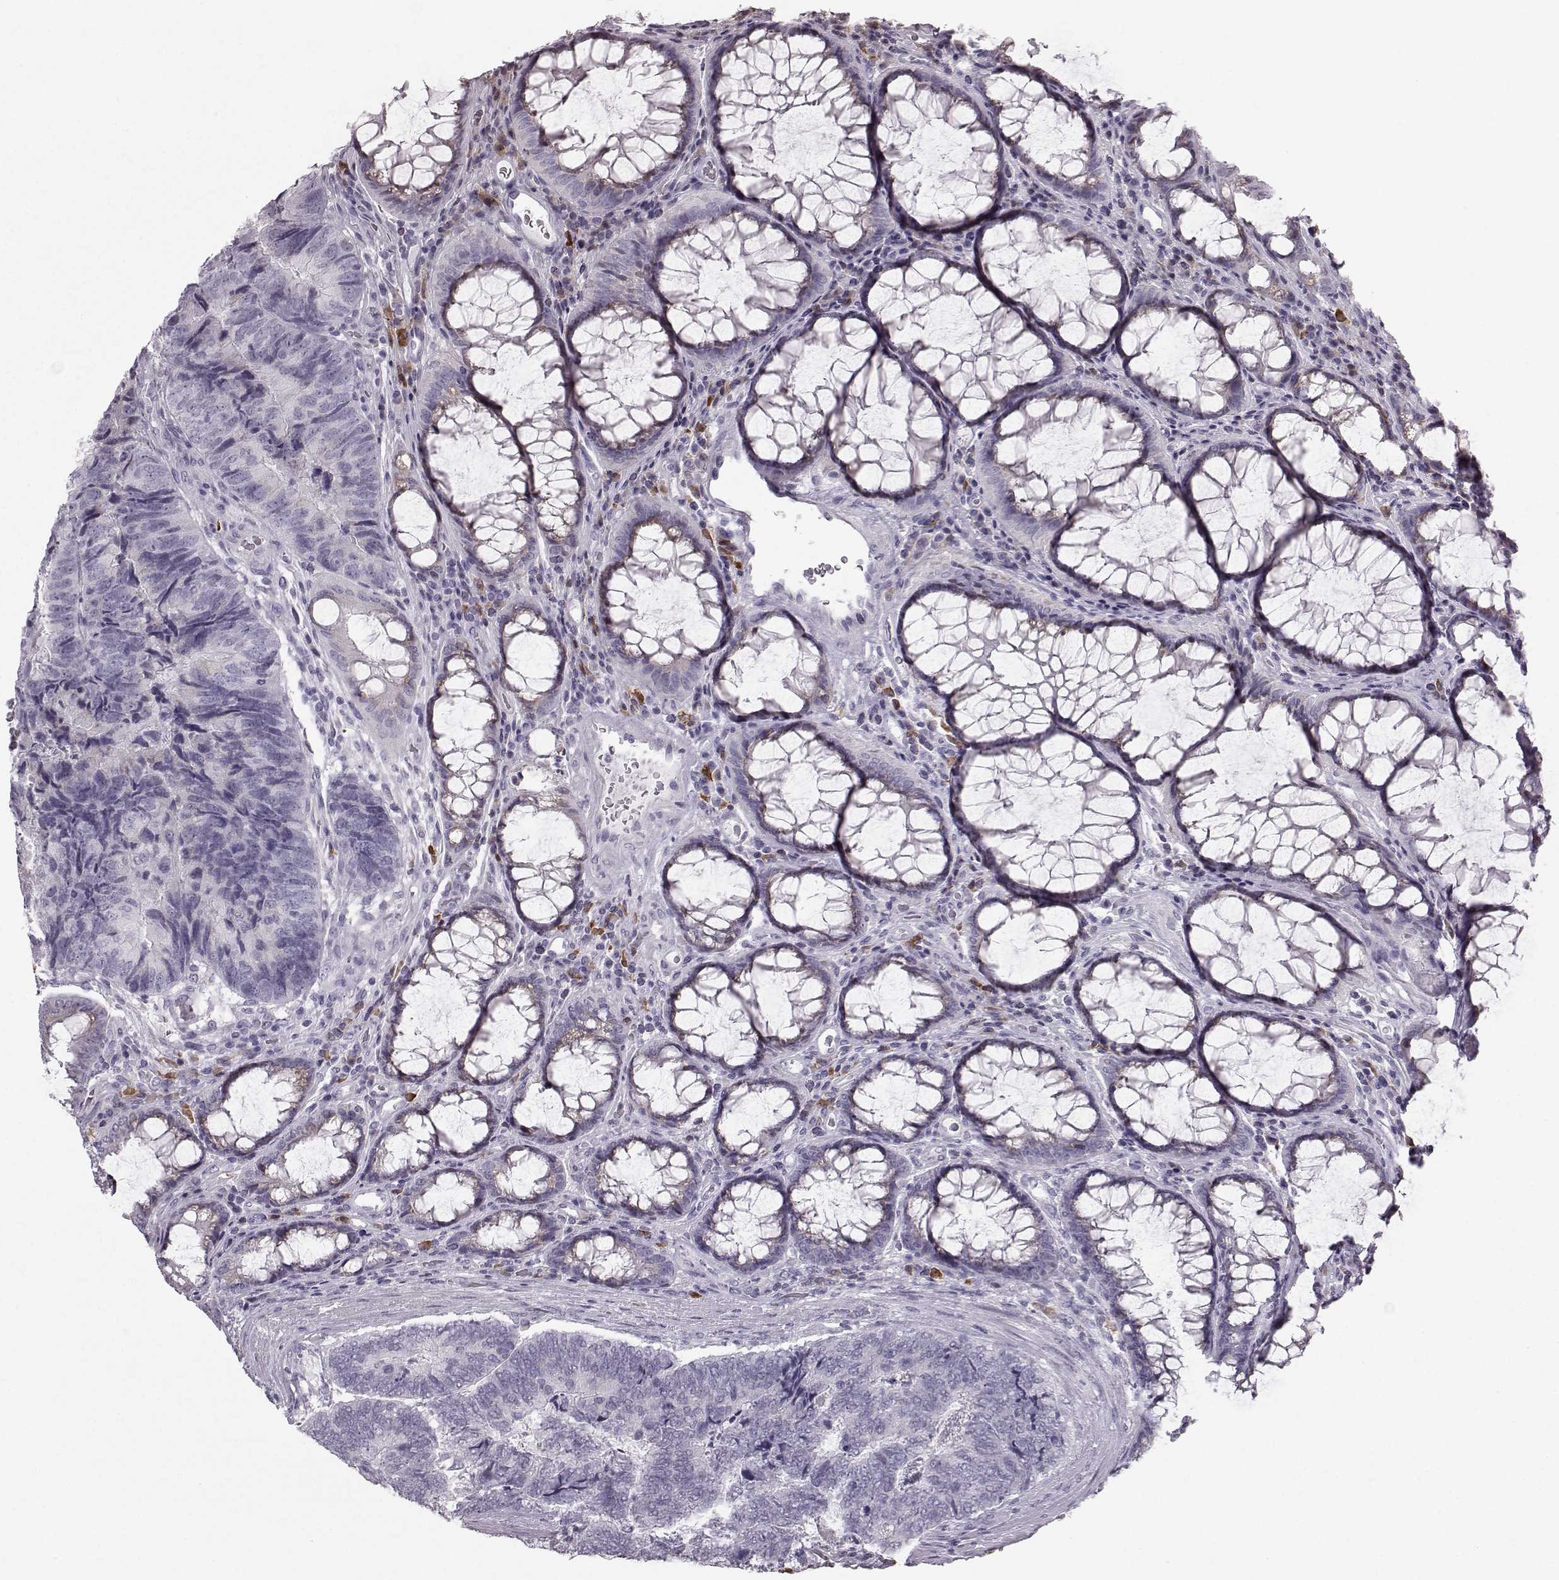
{"staining": {"intensity": "negative", "quantity": "none", "location": "none"}, "tissue": "colorectal cancer", "cell_type": "Tumor cells", "image_type": "cancer", "snomed": [{"axis": "morphology", "description": "Adenocarcinoma, NOS"}, {"axis": "topography", "description": "Colon"}], "caption": "IHC photomicrograph of neoplastic tissue: colorectal cancer (adenocarcinoma) stained with DAB (3,3'-diaminobenzidine) demonstrates no significant protein staining in tumor cells.", "gene": "JSRP1", "patient": {"sex": "female", "age": 67}}